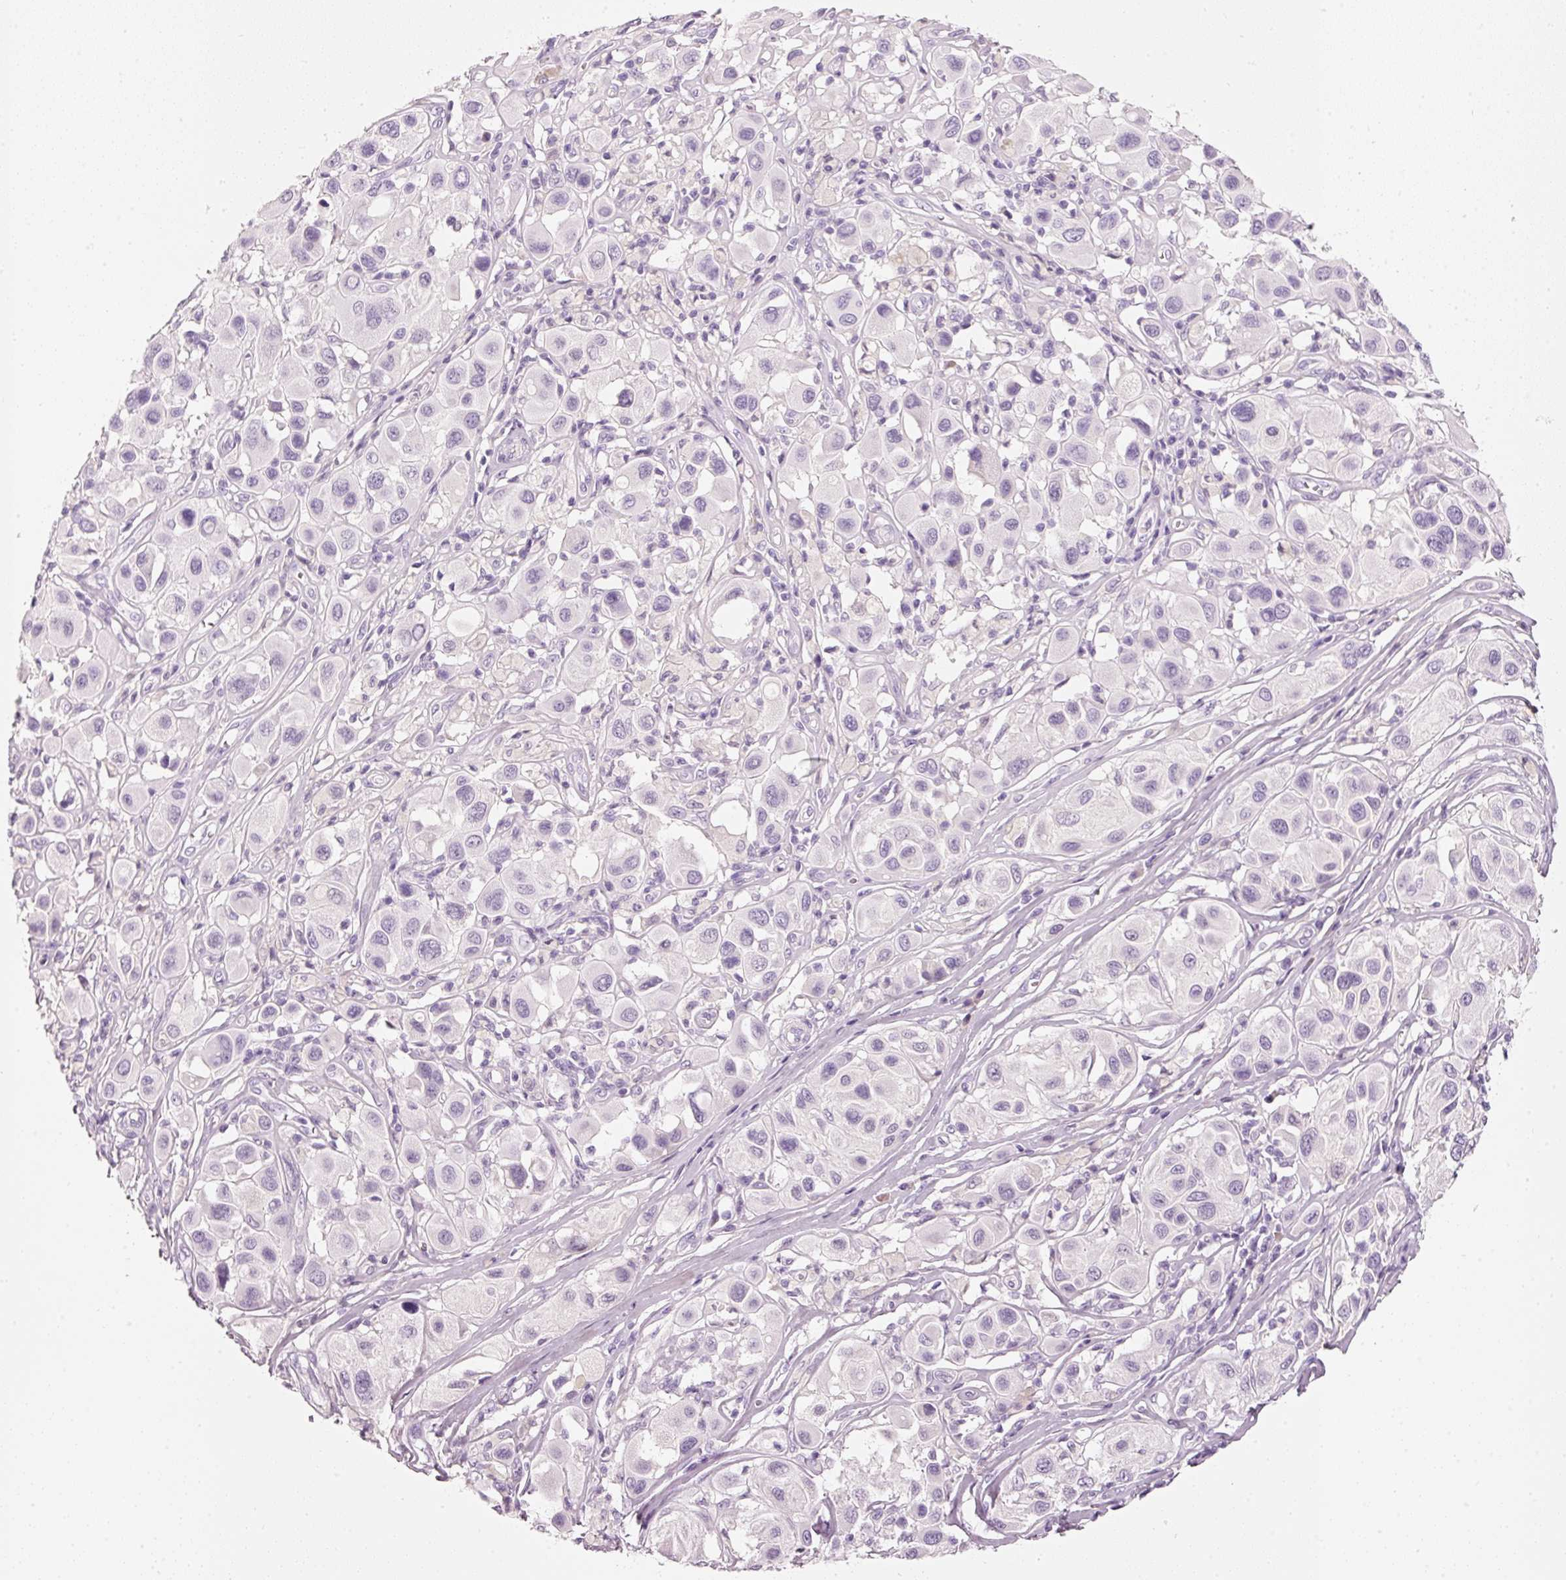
{"staining": {"intensity": "negative", "quantity": "none", "location": "none"}, "tissue": "melanoma", "cell_type": "Tumor cells", "image_type": "cancer", "snomed": [{"axis": "morphology", "description": "Malignant melanoma, Metastatic site"}, {"axis": "topography", "description": "Skin"}], "caption": "Protein analysis of malignant melanoma (metastatic site) demonstrates no significant positivity in tumor cells.", "gene": "PDXDC1", "patient": {"sex": "male", "age": 41}}